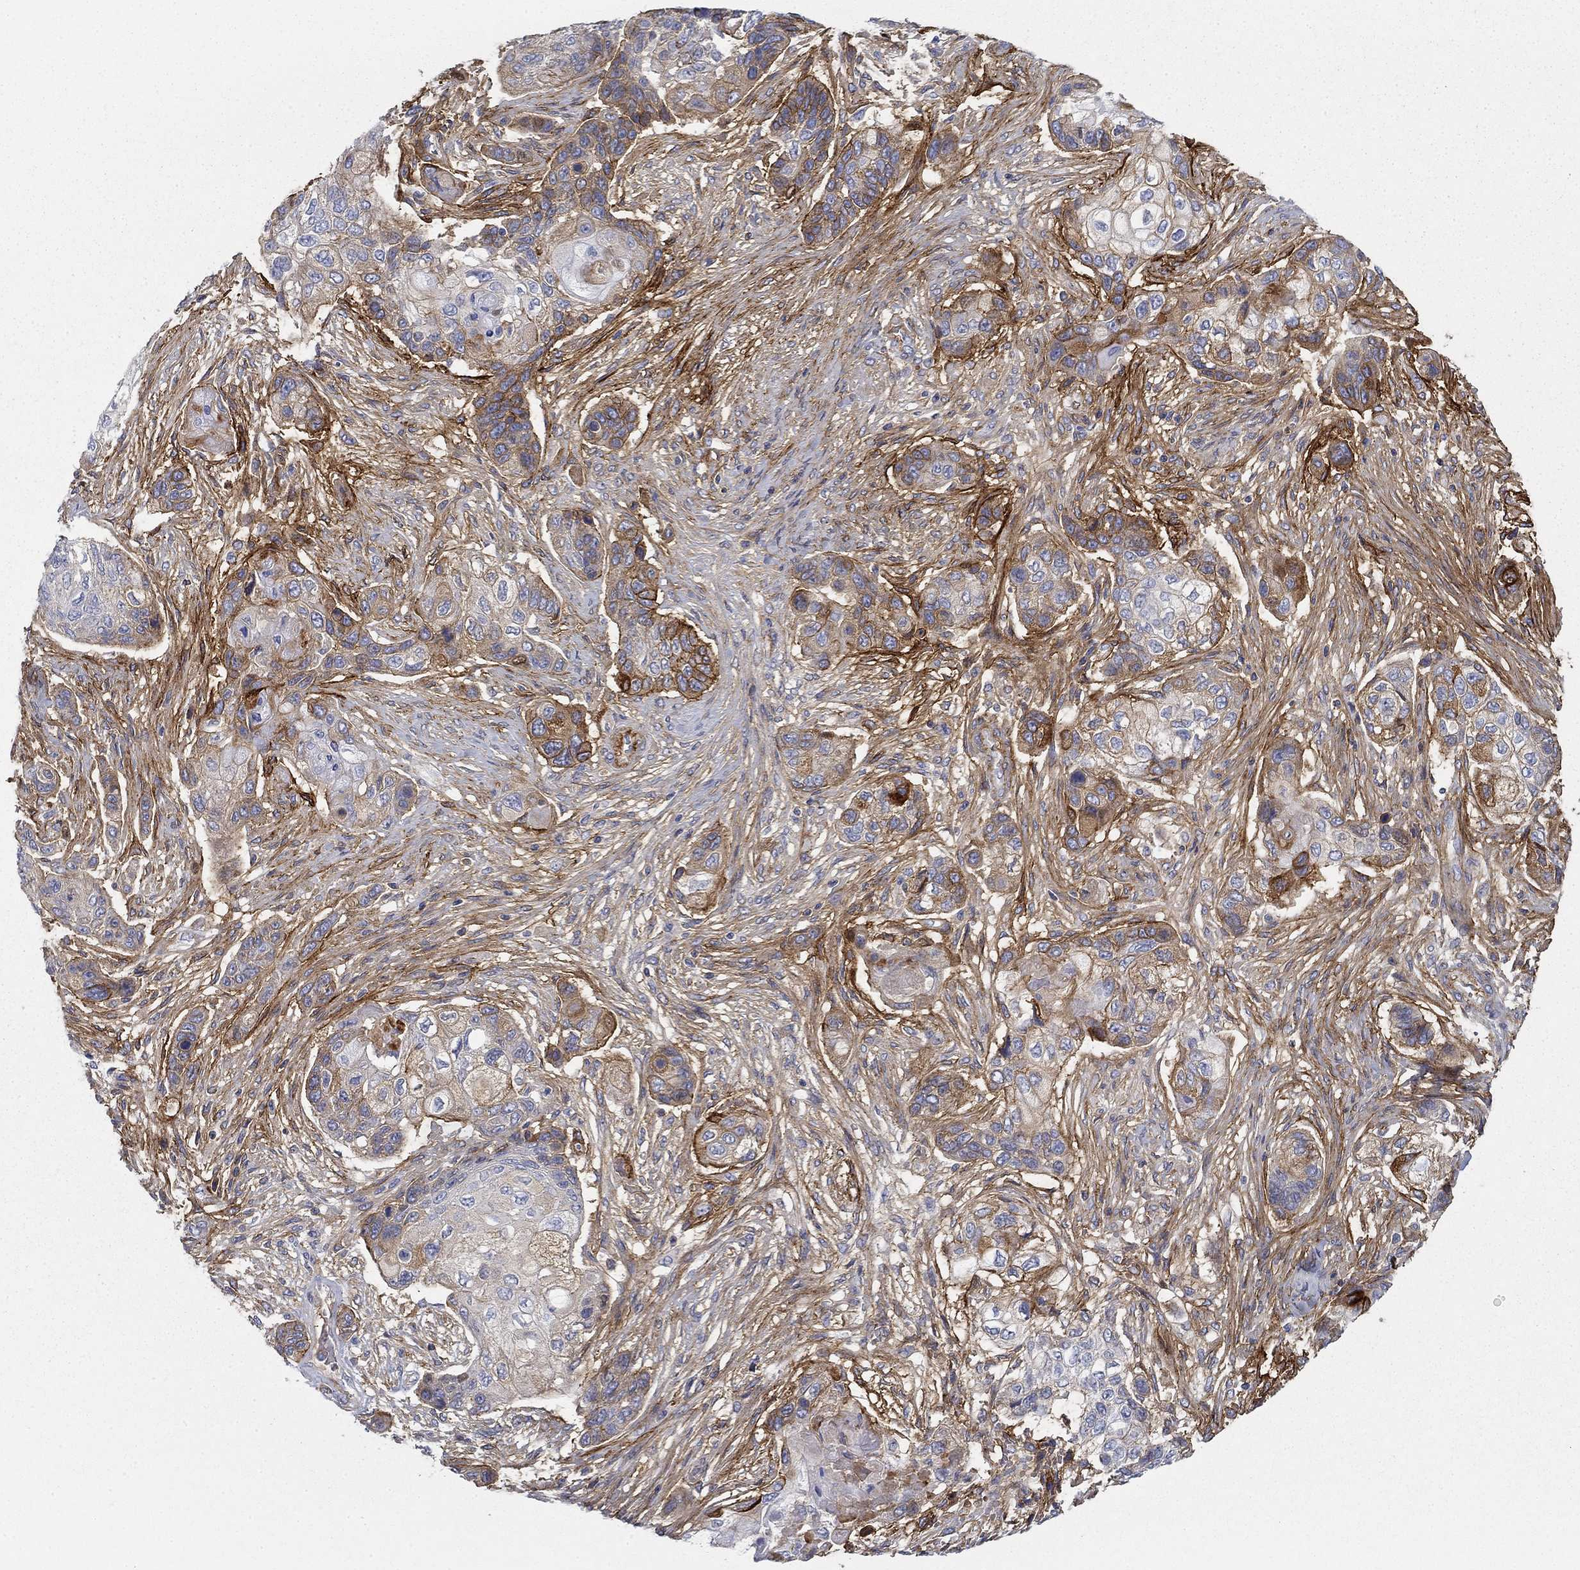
{"staining": {"intensity": "moderate", "quantity": "25%-75%", "location": "cytoplasmic/membranous"}, "tissue": "lung cancer", "cell_type": "Tumor cells", "image_type": "cancer", "snomed": [{"axis": "morphology", "description": "Squamous cell carcinoma, NOS"}, {"axis": "topography", "description": "Lung"}], "caption": "Protein expression analysis of lung squamous cell carcinoma demonstrates moderate cytoplasmic/membranous positivity in about 25%-75% of tumor cells. (Brightfield microscopy of DAB IHC at high magnification).", "gene": "GPC1", "patient": {"sex": "male", "age": 69}}